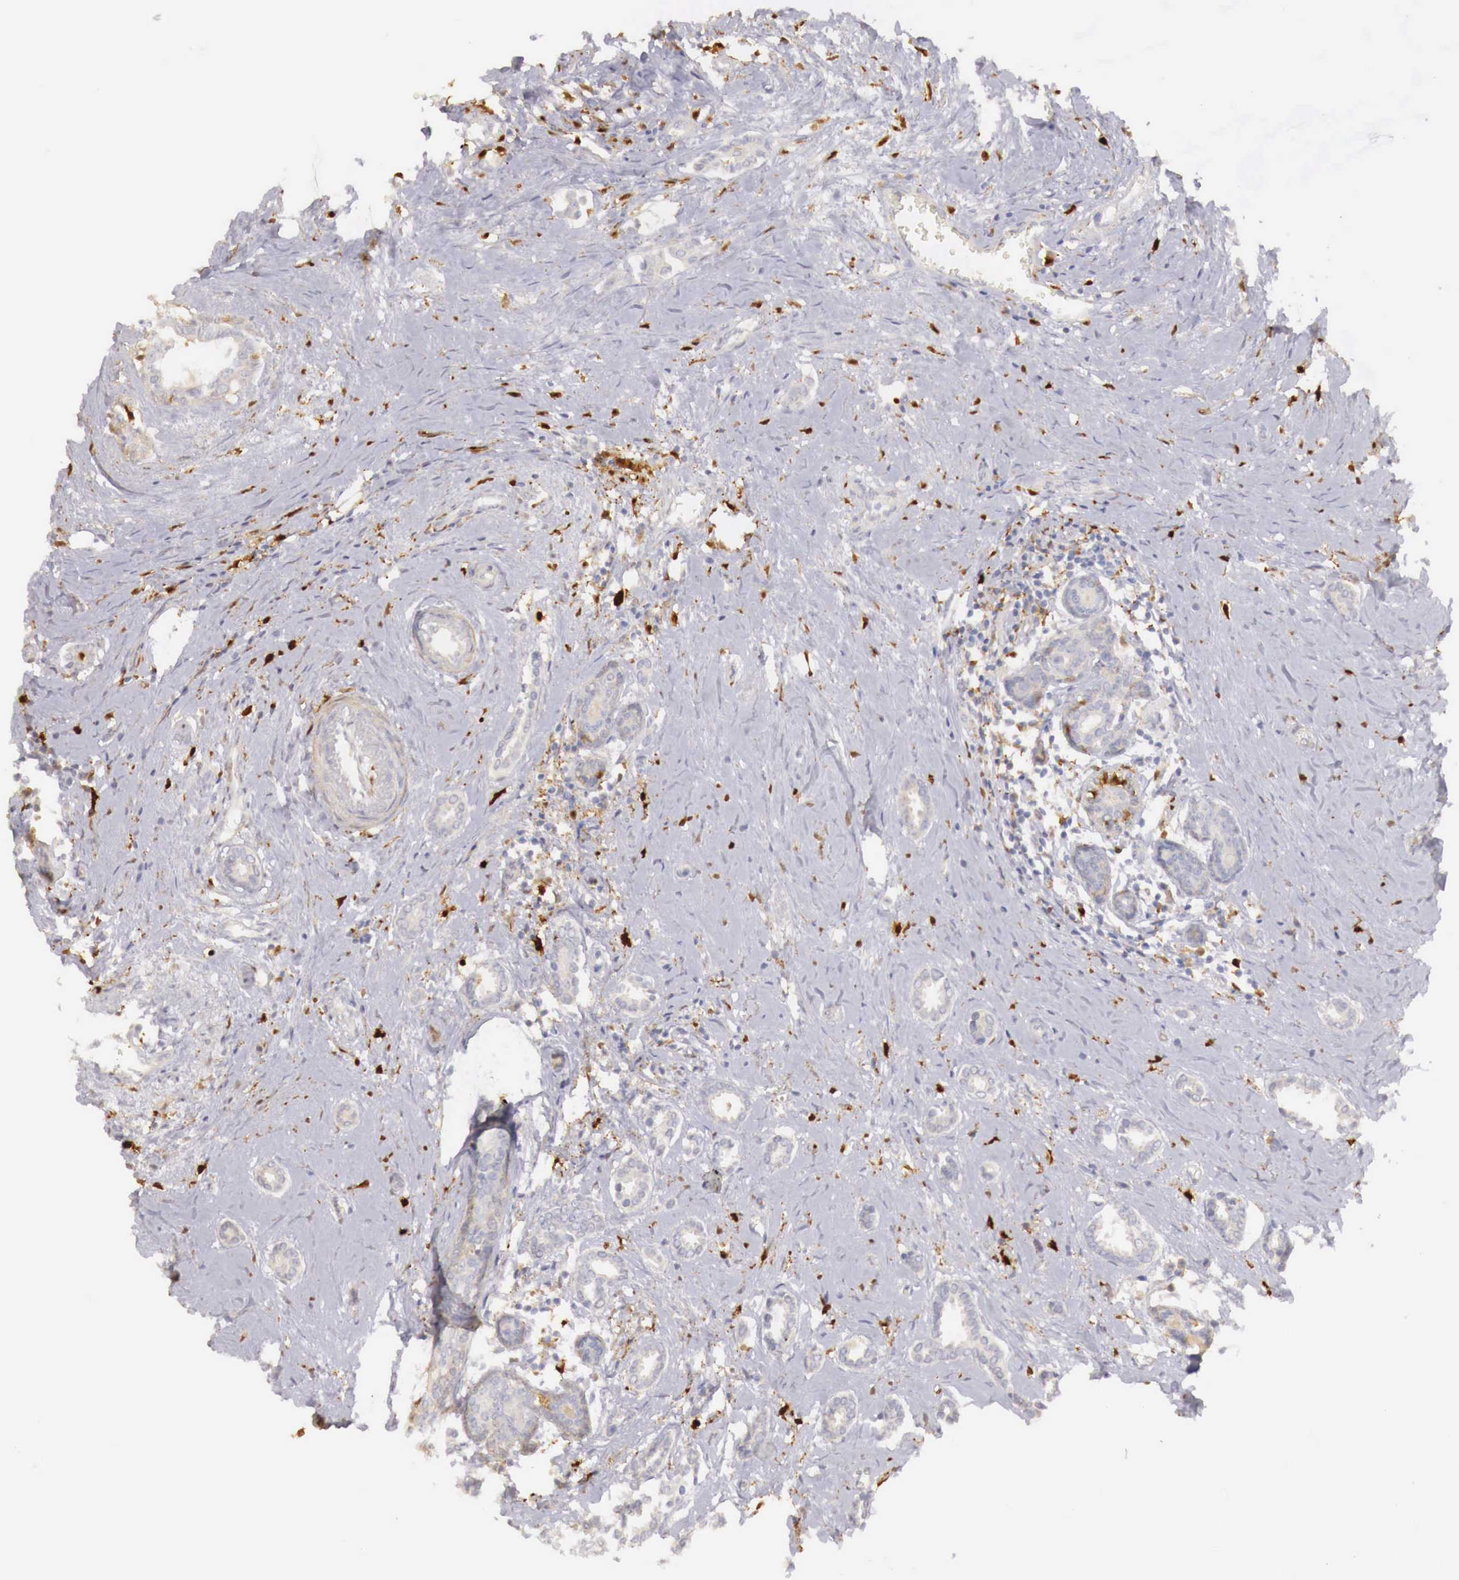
{"staining": {"intensity": "weak", "quantity": "<25%", "location": "cytoplasmic/membranous"}, "tissue": "breast cancer", "cell_type": "Tumor cells", "image_type": "cancer", "snomed": [{"axis": "morphology", "description": "Duct carcinoma"}, {"axis": "topography", "description": "Breast"}], "caption": "Intraductal carcinoma (breast) stained for a protein using immunohistochemistry exhibits no staining tumor cells.", "gene": "RENBP", "patient": {"sex": "female", "age": 50}}